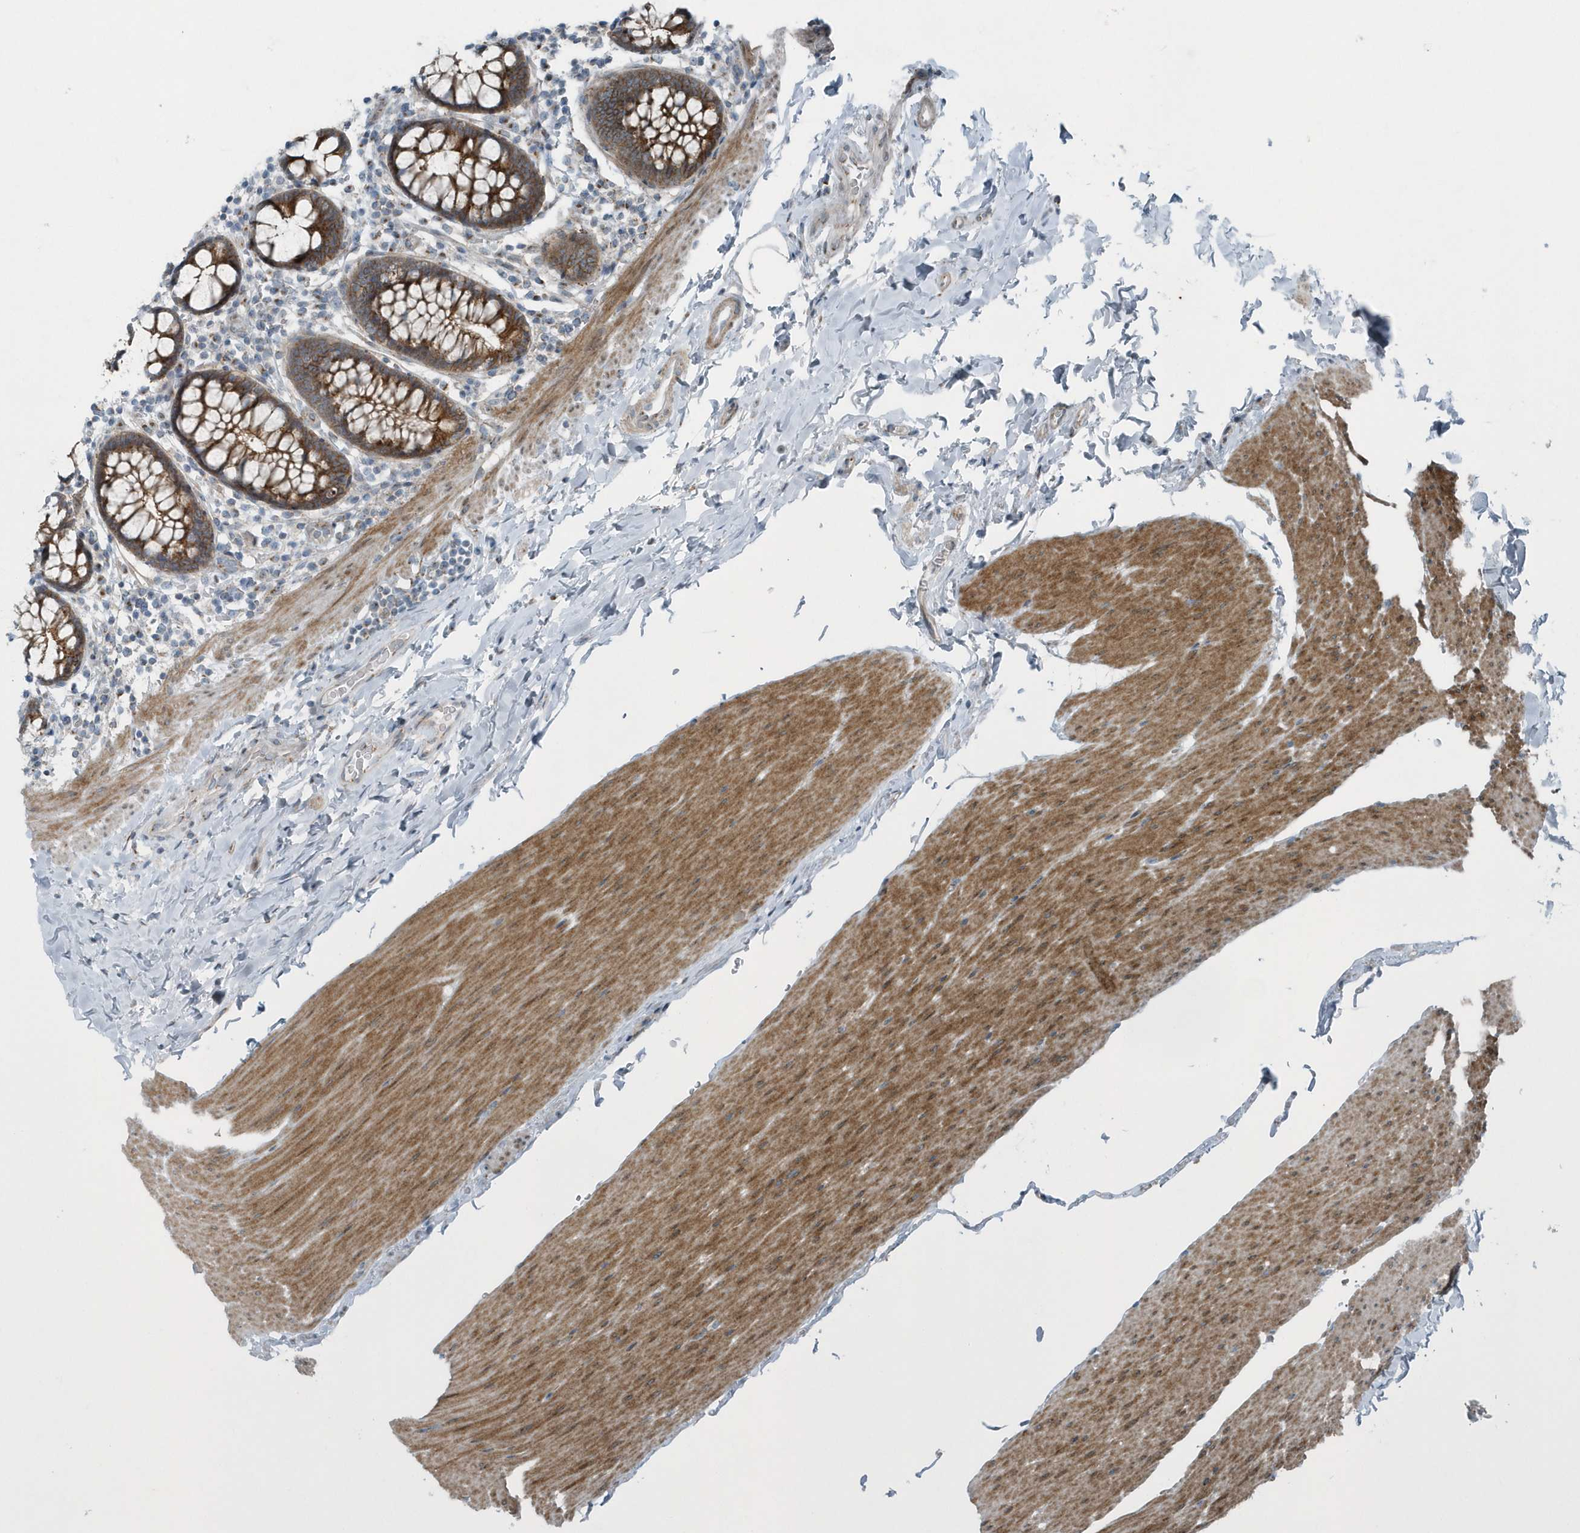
{"staining": {"intensity": "weak", "quantity": ">75%", "location": "cytoplasmic/membranous"}, "tissue": "colon", "cell_type": "Endothelial cells", "image_type": "normal", "snomed": [{"axis": "morphology", "description": "Normal tissue, NOS"}, {"axis": "topography", "description": "Colon"}], "caption": "Brown immunohistochemical staining in normal colon exhibits weak cytoplasmic/membranous staining in about >75% of endothelial cells.", "gene": "GCC2", "patient": {"sex": "female", "age": 80}}